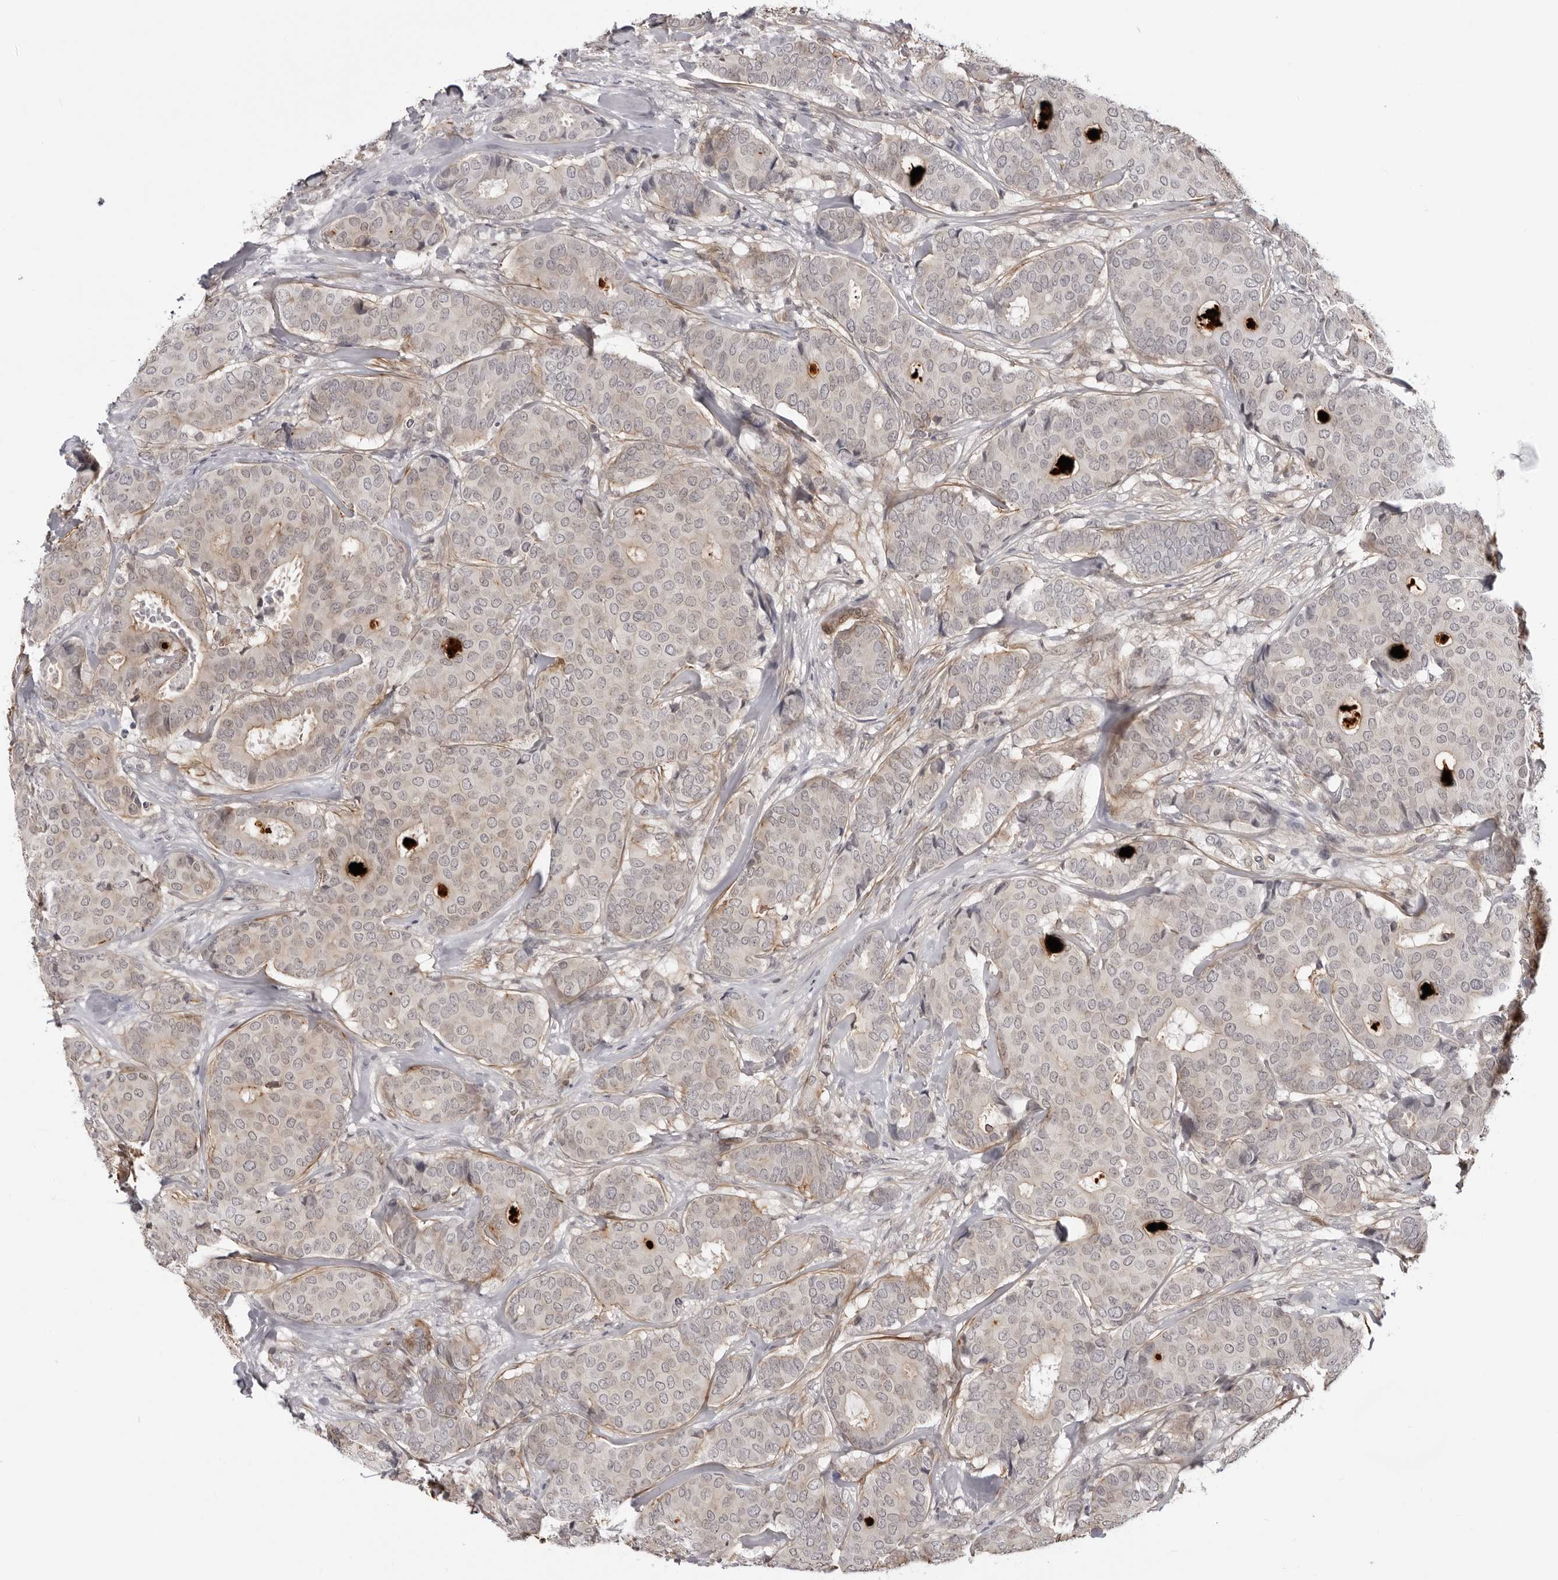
{"staining": {"intensity": "negative", "quantity": "none", "location": "none"}, "tissue": "breast cancer", "cell_type": "Tumor cells", "image_type": "cancer", "snomed": [{"axis": "morphology", "description": "Duct carcinoma"}, {"axis": "topography", "description": "Breast"}], "caption": "Histopathology image shows no significant protein staining in tumor cells of breast intraductal carcinoma. (DAB immunohistochemistry visualized using brightfield microscopy, high magnification).", "gene": "UNK", "patient": {"sex": "female", "age": 75}}